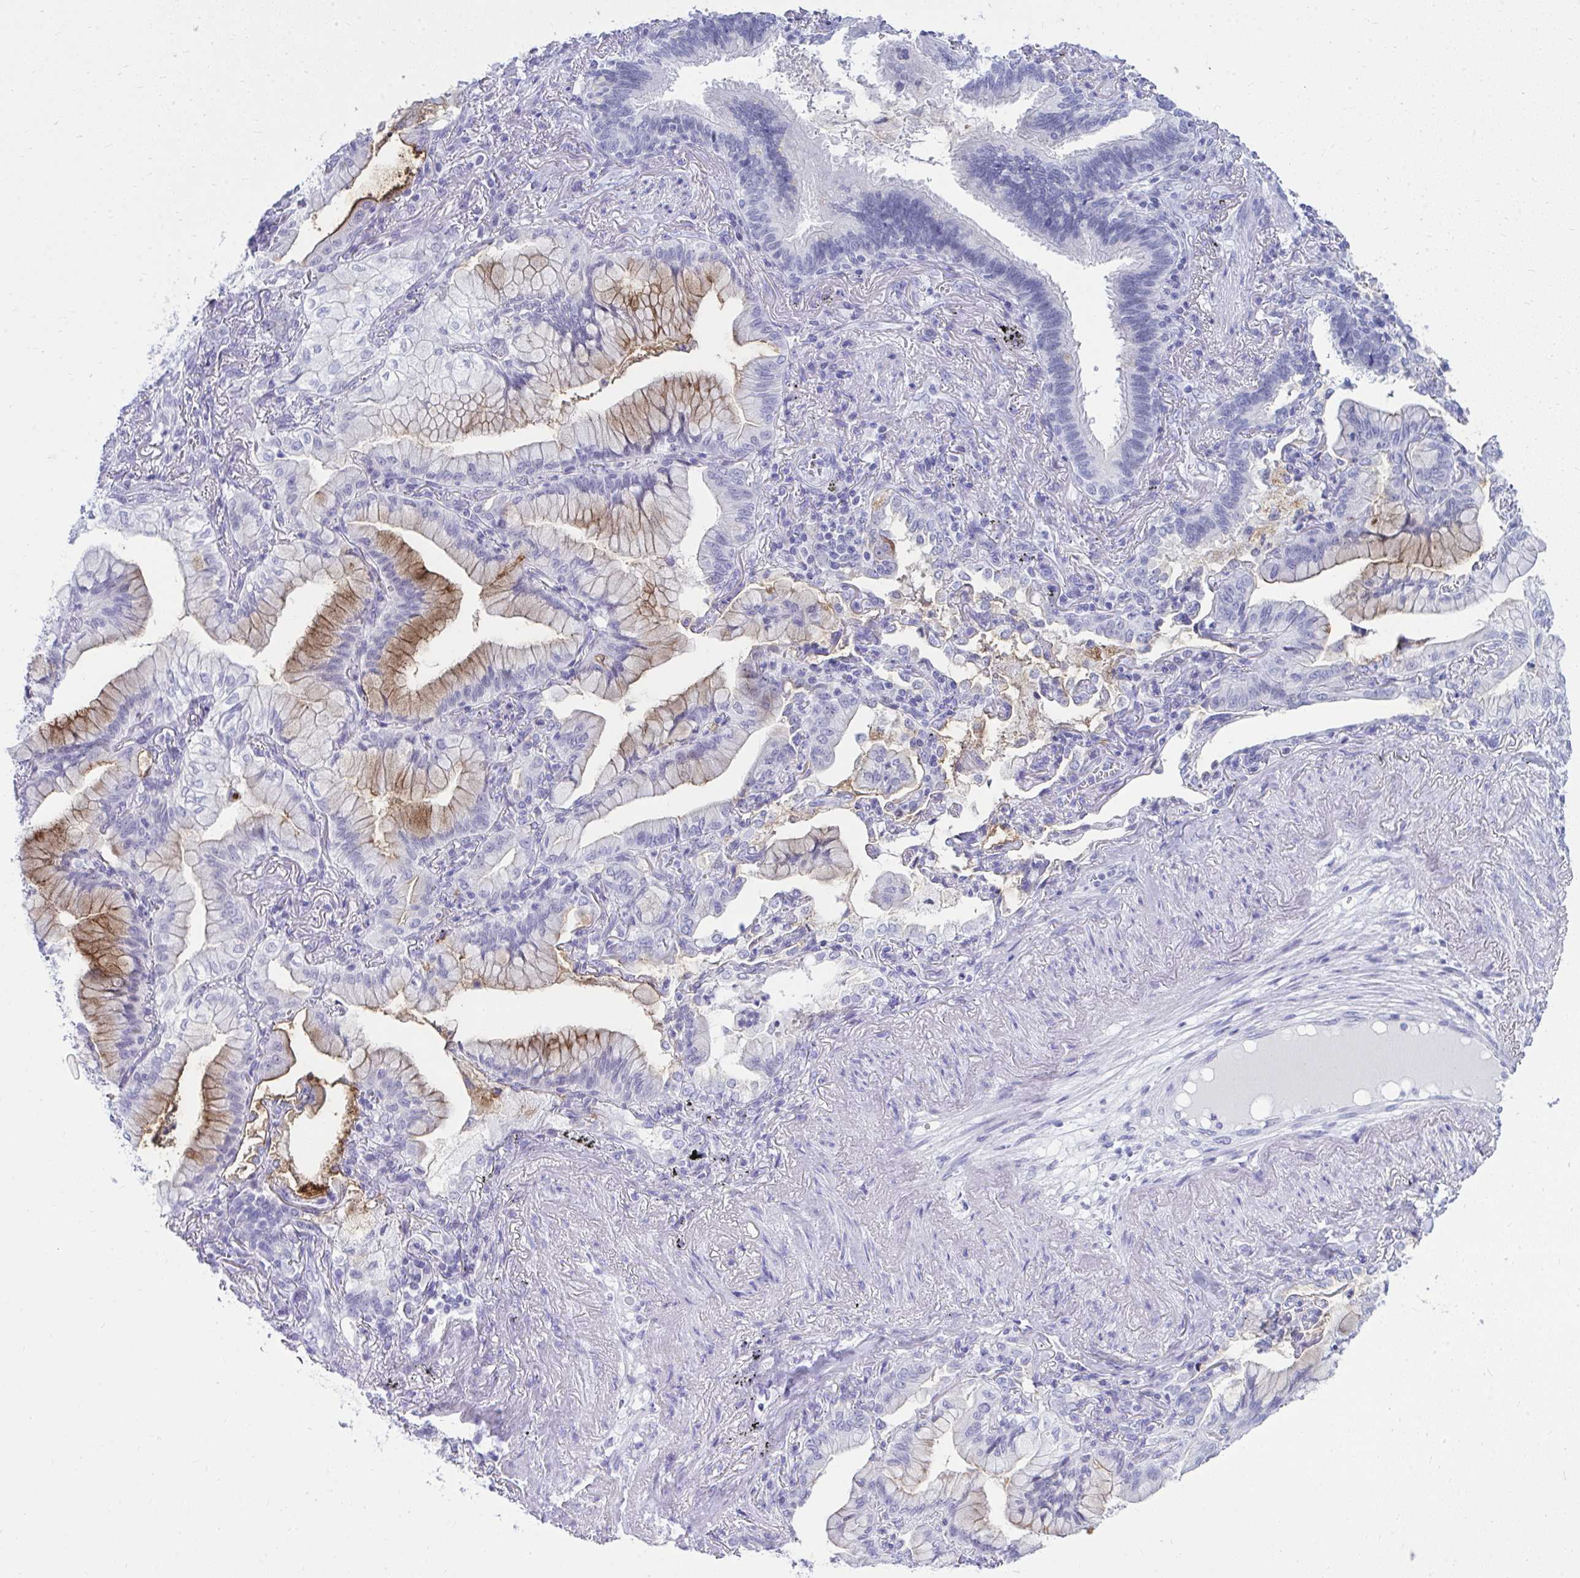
{"staining": {"intensity": "moderate", "quantity": "<25%", "location": "cytoplasmic/membranous"}, "tissue": "lung cancer", "cell_type": "Tumor cells", "image_type": "cancer", "snomed": [{"axis": "morphology", "description": "Adenocarcinoma, NOS"}, {"axis": "topography", "description": "Lung"}], "caption": "Immunohistochemical staining of lung cancer demonstrates moderate cytoplasmic/membranous protein expression in about <25% of tumor cells.", "gene": "OR5F1", "patient": {"sex": "male", "age": 77}}